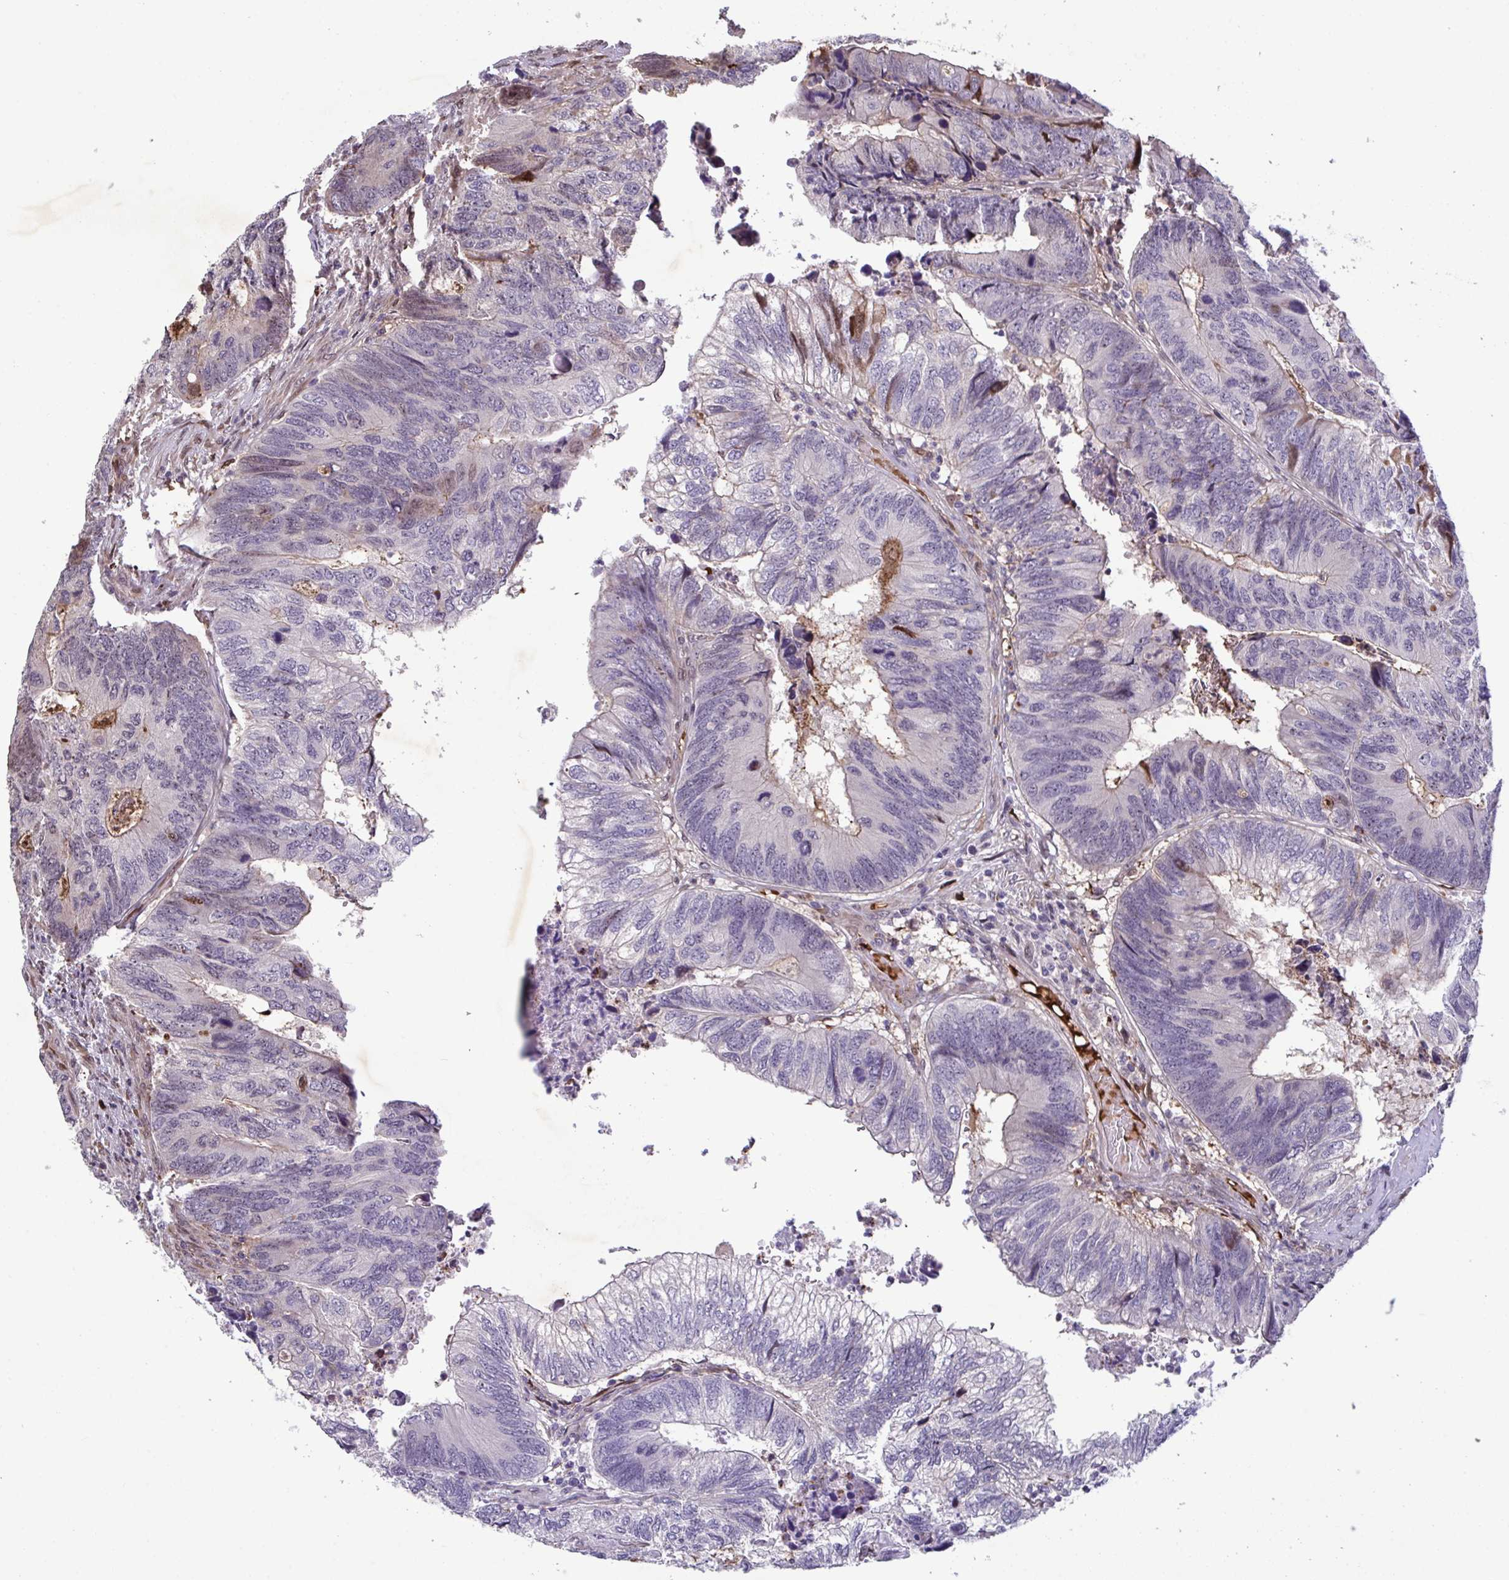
{"staining": {"intensity": "moderate", "quantity": "<25%", "location": "cytoplasmic/membranous,nuclear"}, "tissue": "colorectal cancer", "cell_type": "Tumor cells", "image_type": "cancer", "snomed": [{"axis": "morphology", "description": "Adenocarcinoma, NOS"}, {"axis": "topography", "description": "Colon"}], "caption": "Immunohistochemical staining of human colorectal cancer demonstrates low levels of moderate cytoplasmic/membranous and nuclear expression in about <25% of tumor cells.", "gene": "PELI2", "patient": {"sex": "female", "age": 67}}